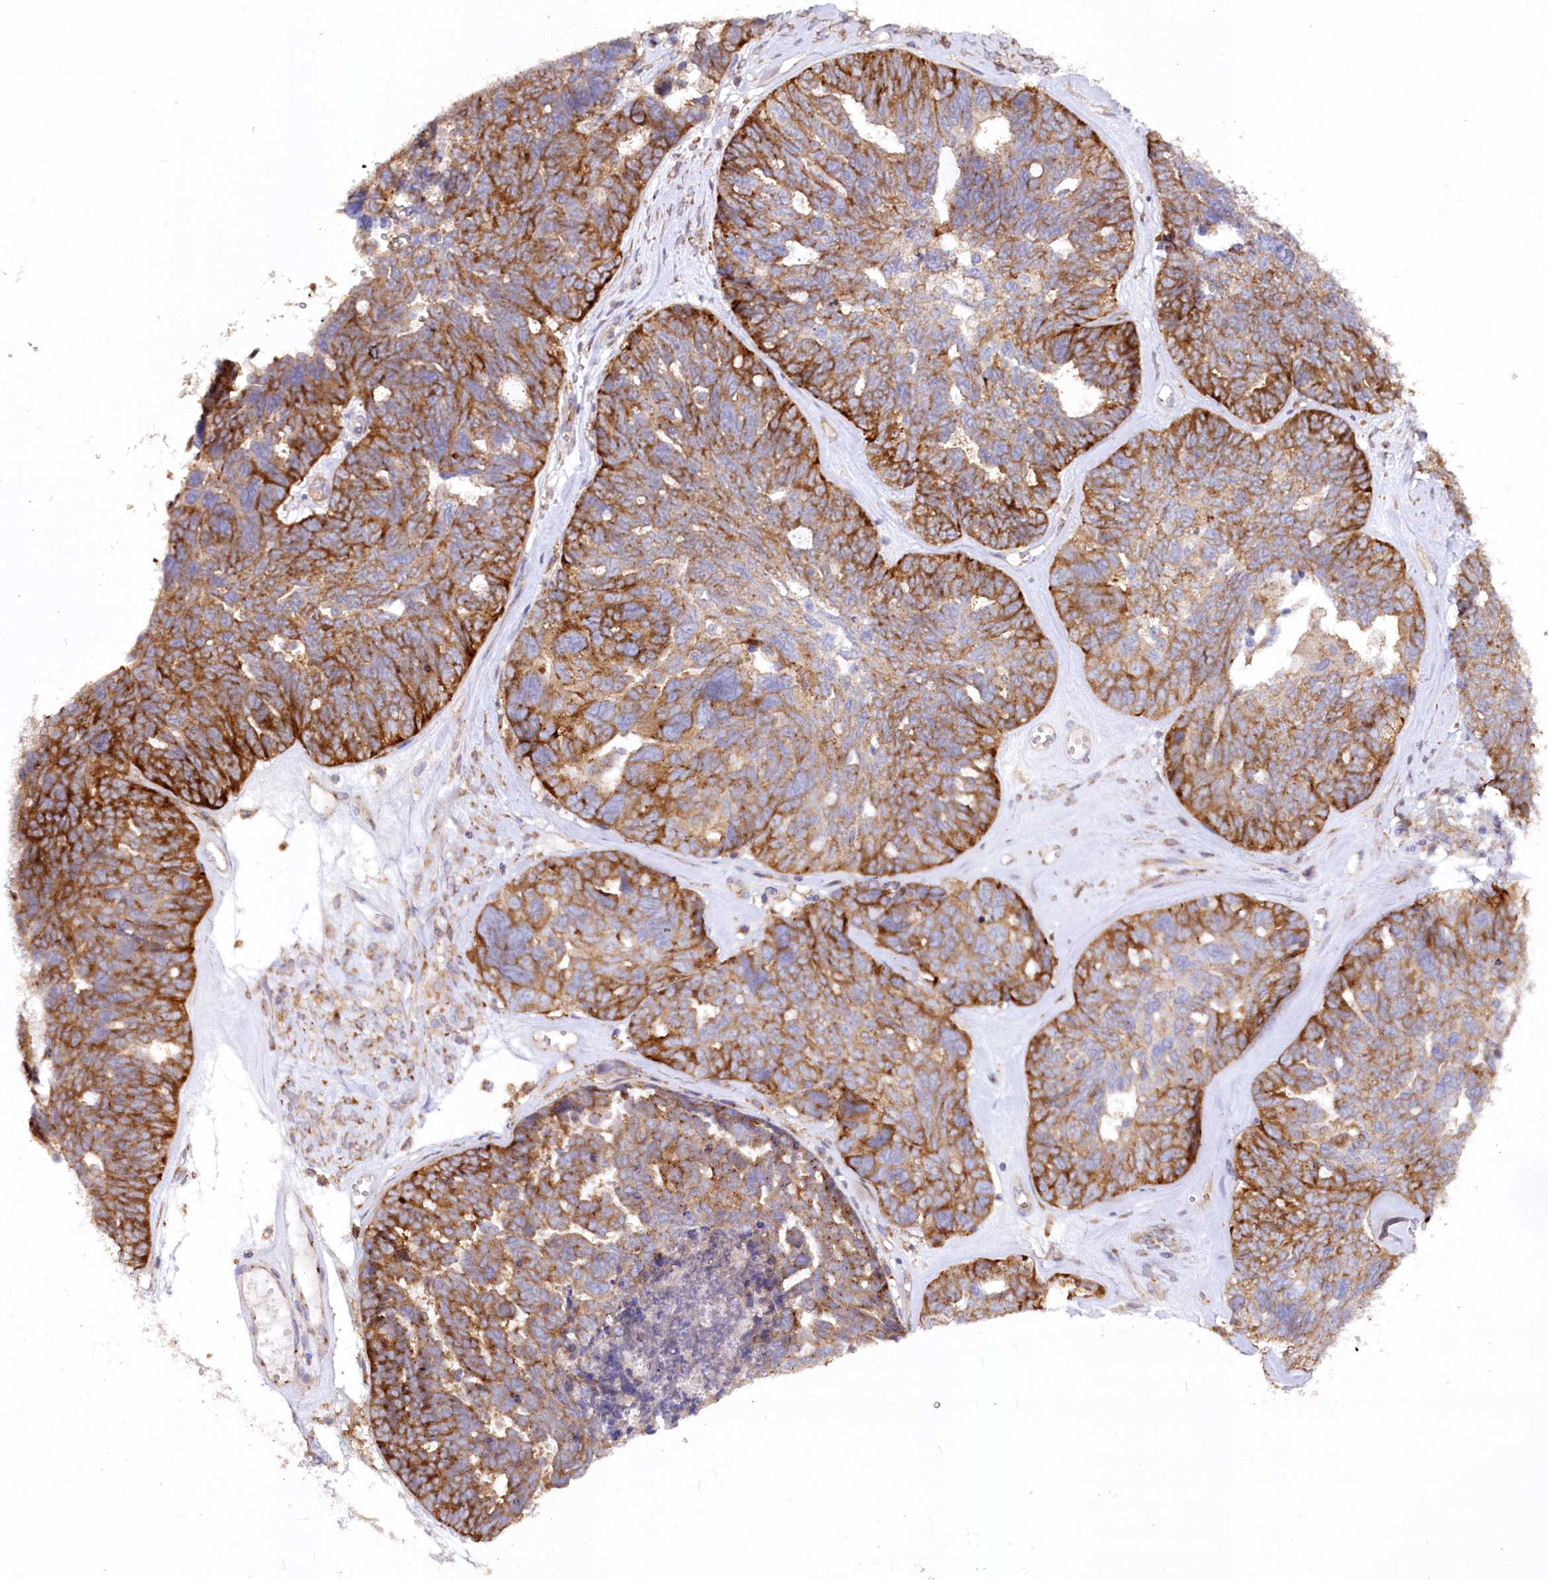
{"staining": {"intensity": "strong", "quantity": ">75%", "location": "cytoplasmic/membranous"}, "tissue": "ovarian cancer", "cell_type": "Tumor cells", "image_type": "cancer", "snomed": [{"axis": "morphology", "description": "Cystadenocarcinoma, serous, NOS"}, {"axis": "topography", "description": "Ovary"}], "caption": "Serous cystadenocarcinoma (ovarian) stained with immunohistochemistry (IHC) shows strong cytoplasmic/membranous expression in approximately >75% of tumor cells.", "gene": "STX6", "patient": {"sex": "female", "age": 79}}